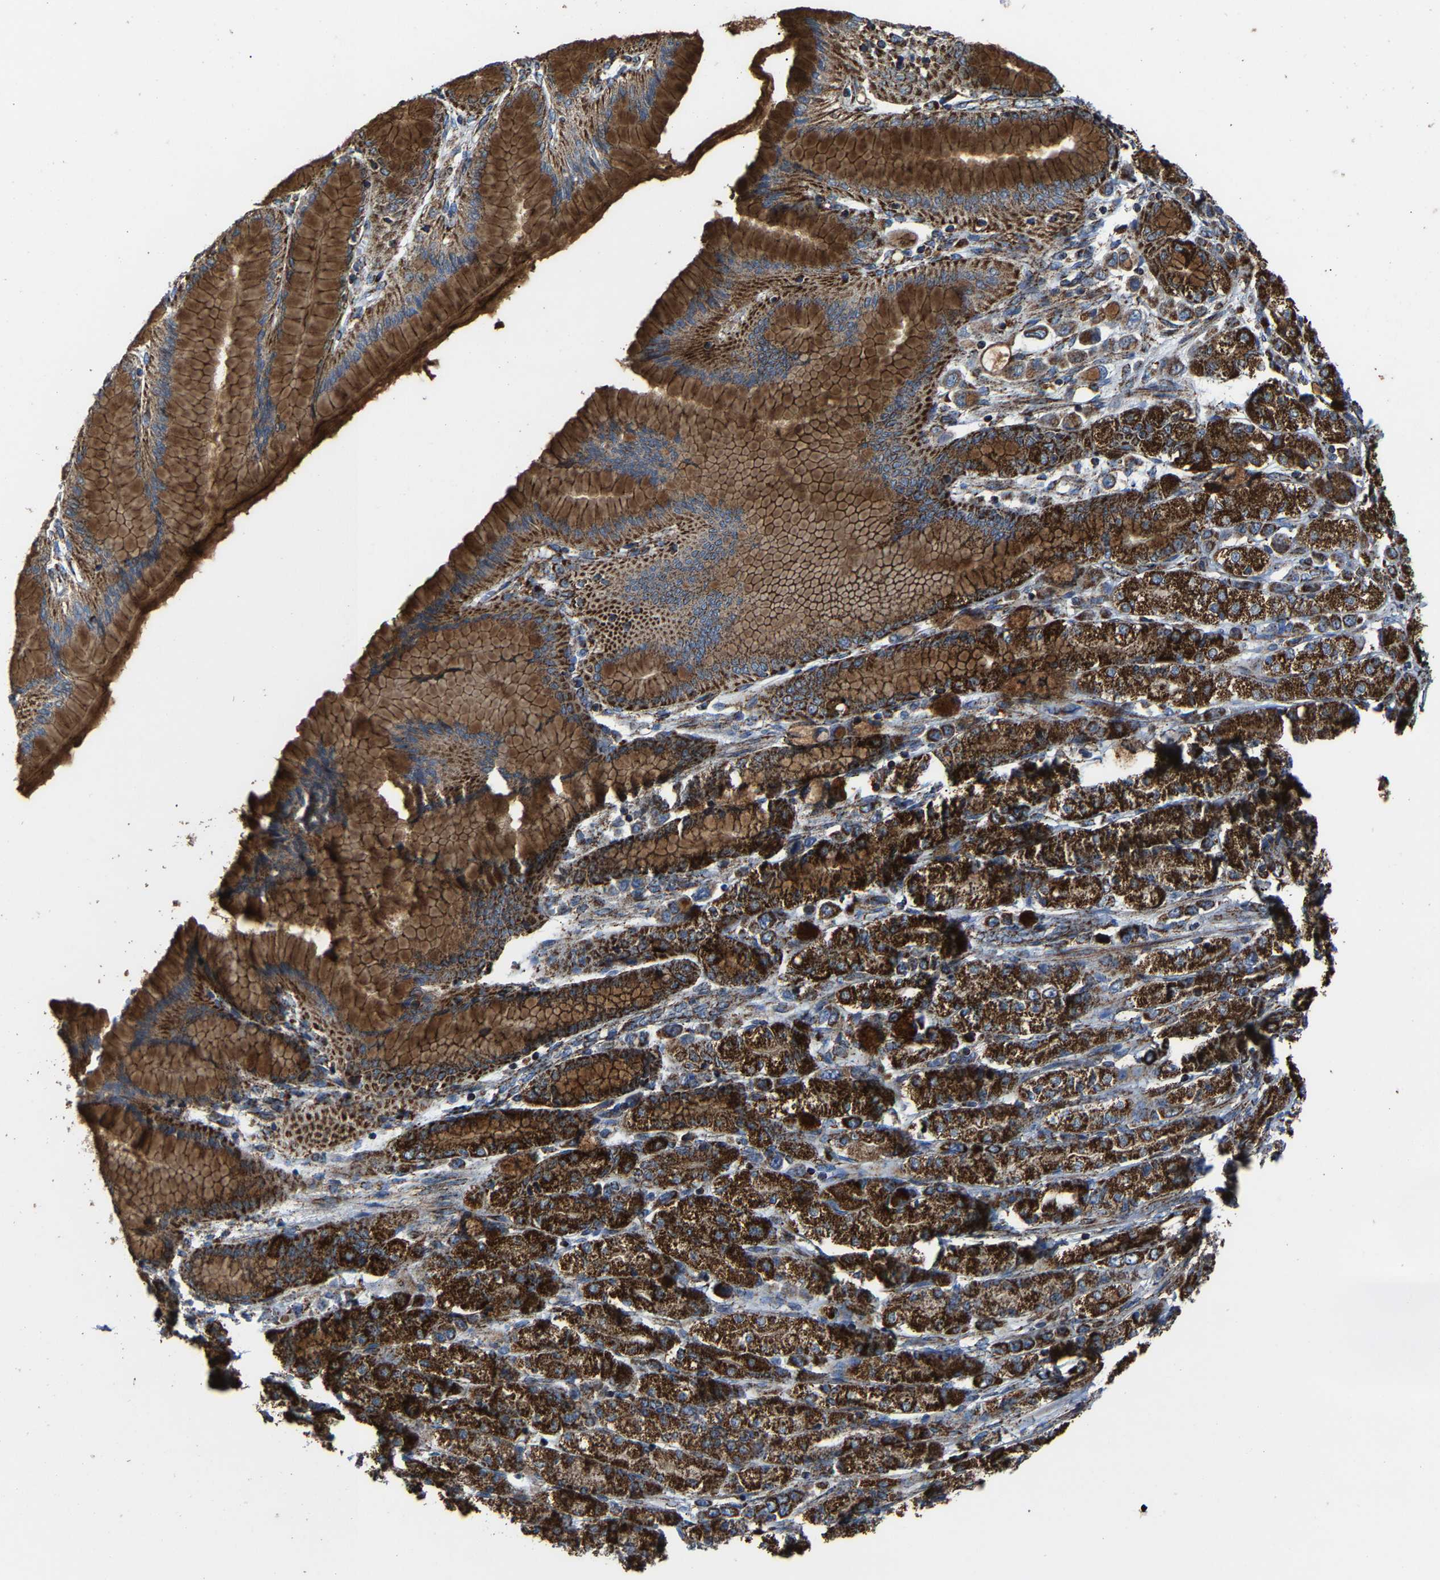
{"staining": {"intensity": "strong", "quantity": ">75%", "location": "cytoplasmic/membranous"}, "tissue": "stomach cancer", "cell_type": "Tumor cells", "image_type": "cancer", "snomed": [{"axis": "morphology", "description": "Adenocarcinoma, NOS"}, {"axis": "topography", "description": "Stomach"}], "caption": "Brown immunohistochemical staining in stomach adenocarcinoma exhibits strong cytoplasmic/membranous positivity in about >75% of tumor cells. (DAB (3,3'-diaminobenzidine) = brown stain, brightfield microscopy at high magnification).", "gene": "NDUFV3", "patient": {"sex": "female", "age": 65}}